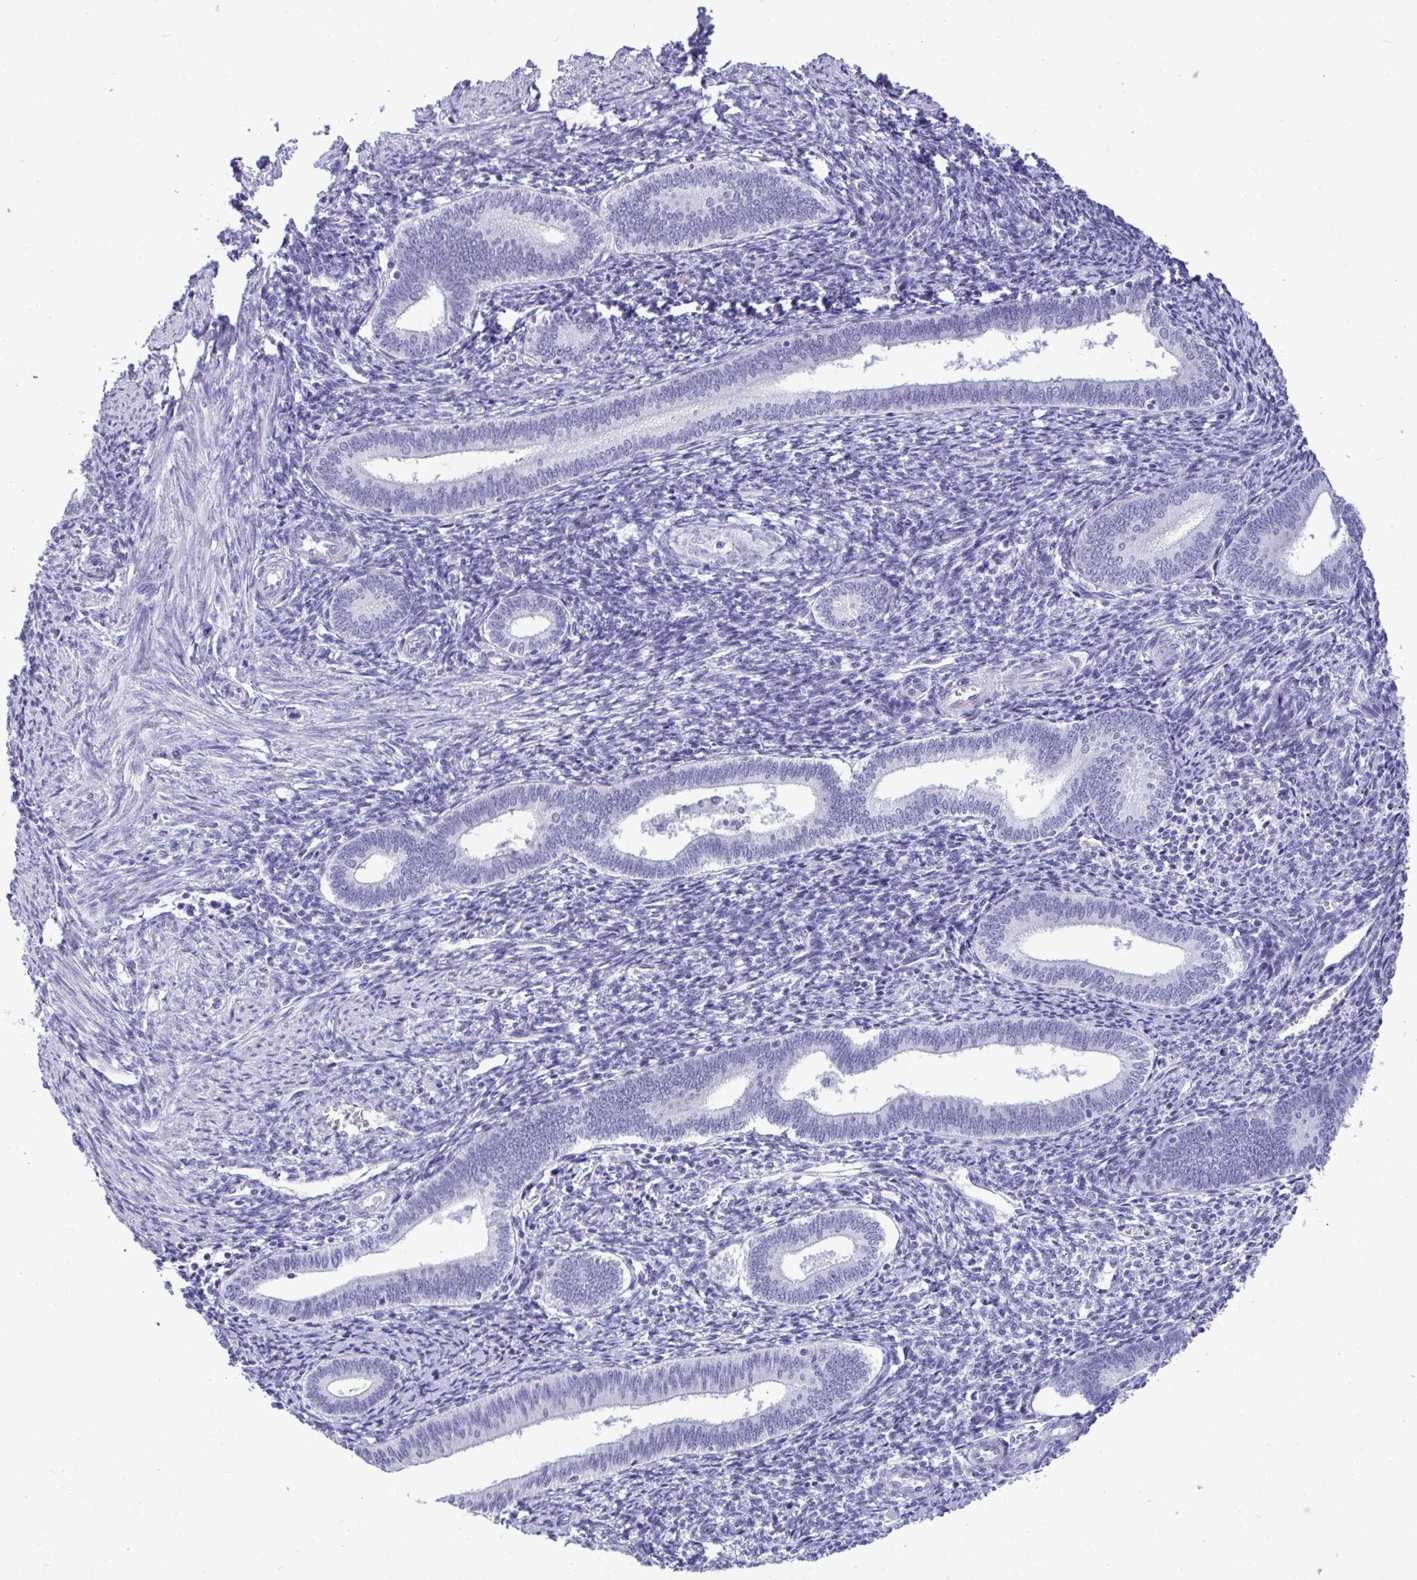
{"staining": {"intensity": "negative", "quantity": "none", "location": "none"}, "tissue": "endometrium", "cell_type": "Cells in endometrial stroma", "image_type": "normal", "snomed": [{"axis": "morphology", "description": "Normal tissue, NOS"}, {"axis": "topography", "description": "Endometrium"}], "caption": "An immunohistochemistry micrograph of normal endometrium is shown. There is no staining in cells in endometrial stroma of endometrium.", "gene": "PRM2", "patient": {"sex": "female", "age": 41}}